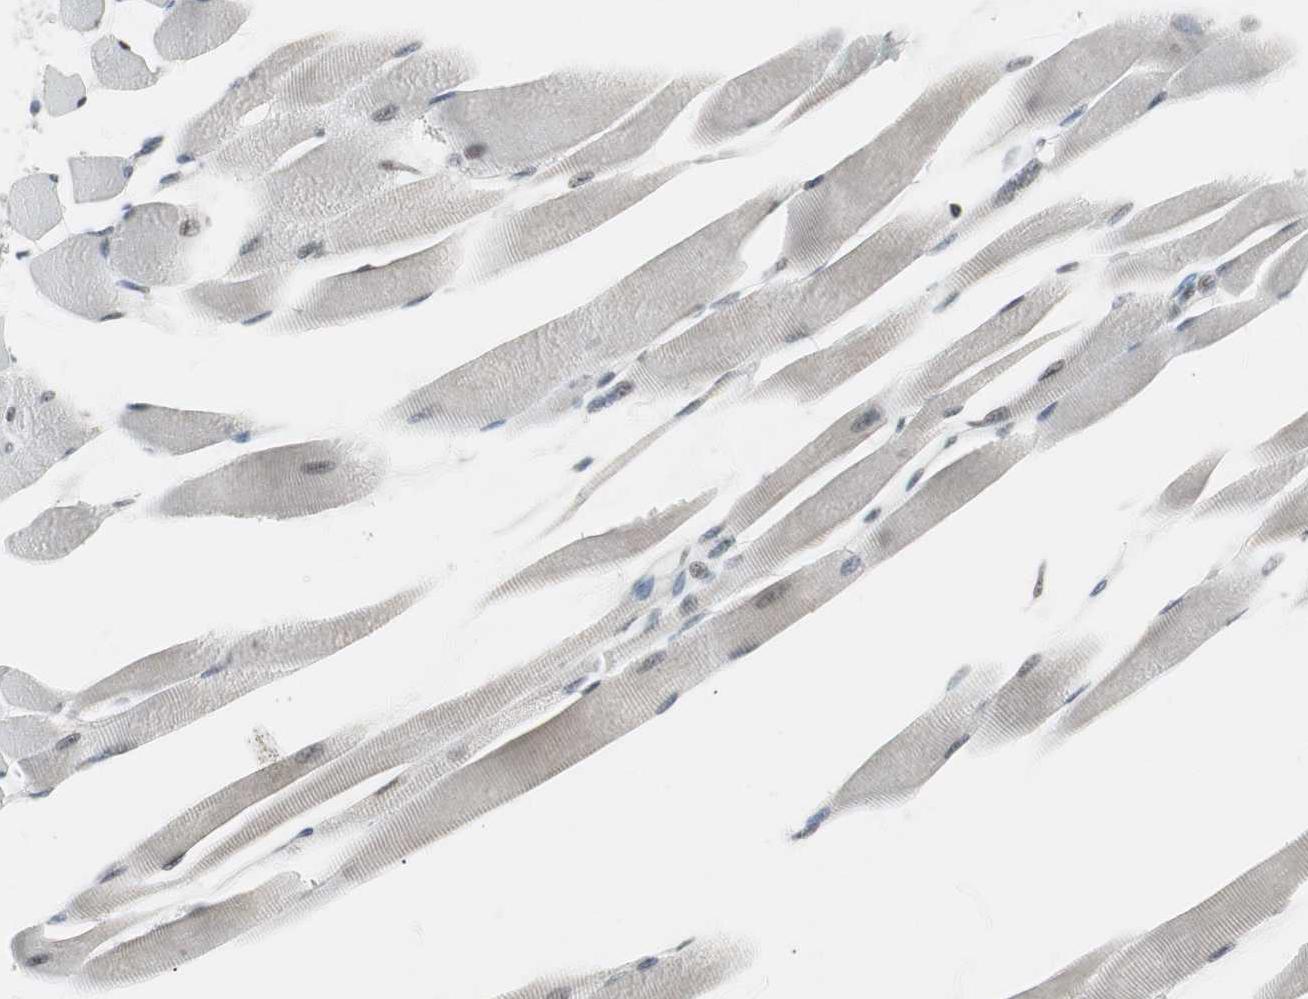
{"staining": {"intensity": "moderate", "quantity": "25%-75%", "location": "nuclear"}, "tissue": "skeletal muscle", "cell_type": "Myocytes", "image_type": "normal", "snomed": [{"axis": "morphology", "description": "Normal tissue, NOS"}, {"axis": "topography", "description": "Skeletal muscle"}, {"axis": "topography", "description": "Peripheral nerve tissue"}], "caption": "Immunohistochemistry (DAB) staining of unremarkable human skeletal muscle reveals moderate nuclear protein staining in about 25%-75% of myocytes.", "gene": "RTF1", "patient": {"sex": "female", "age": 84}}